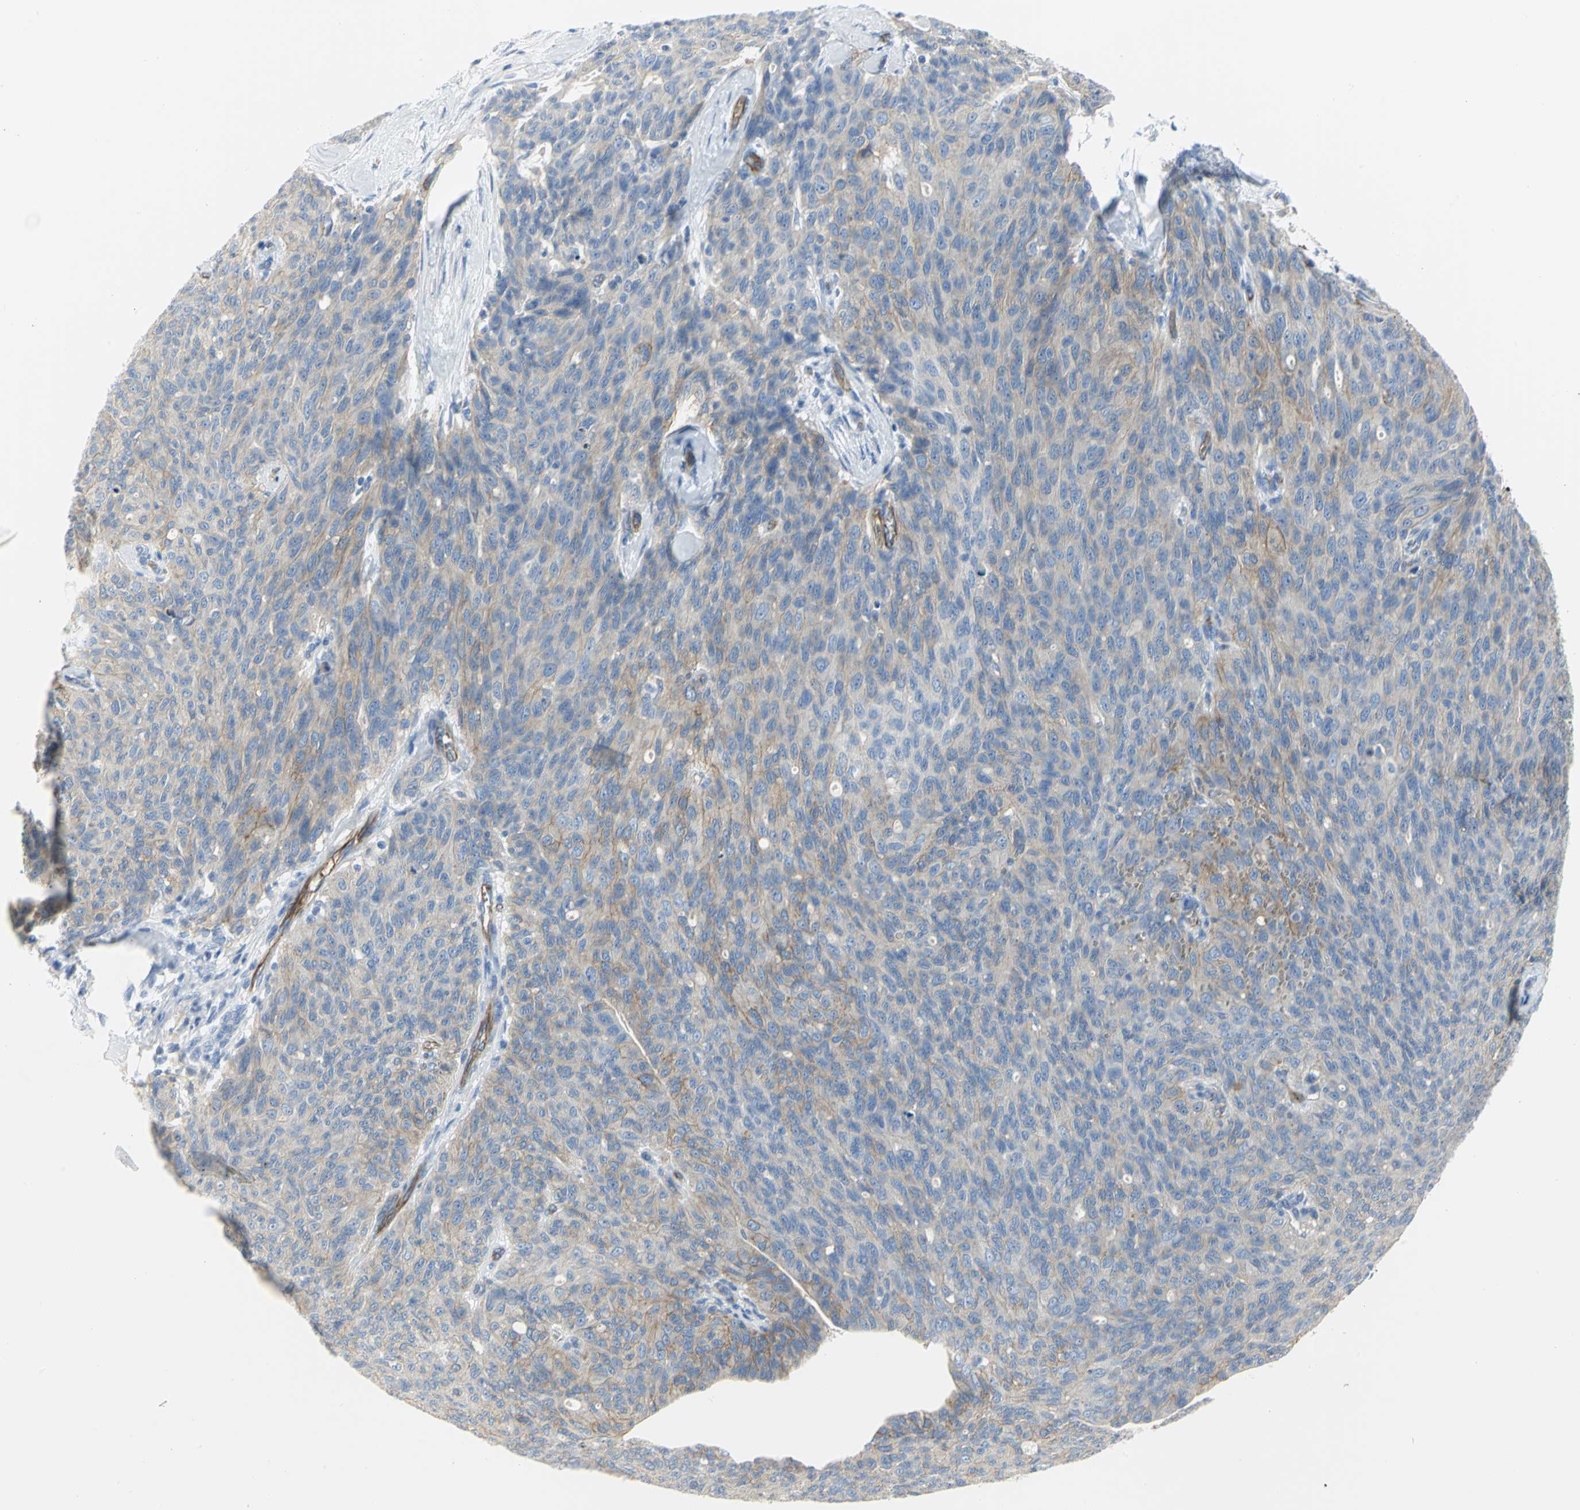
{"staining": {"intensity": "moderate", "quantity": ">75%", "location": "cytoplasmic/membranous"}, "tissue": "ovarian cancer", "cell_type": "Tumor cells", "image_type": "cancer", "snomed": [{"axis": "morphology", "description": "Carcinoma, endometroid"}, {"axis": "topography", "description": "Ovary"}], "caption": "Immunohistochemical staining of human ovarian cancer demonstrates moderate cytoplasmic/membranous protein staining in about >75% of tumor cells.", "gene": "FLNB", "patient": {"sex": "female", "age": 60}}